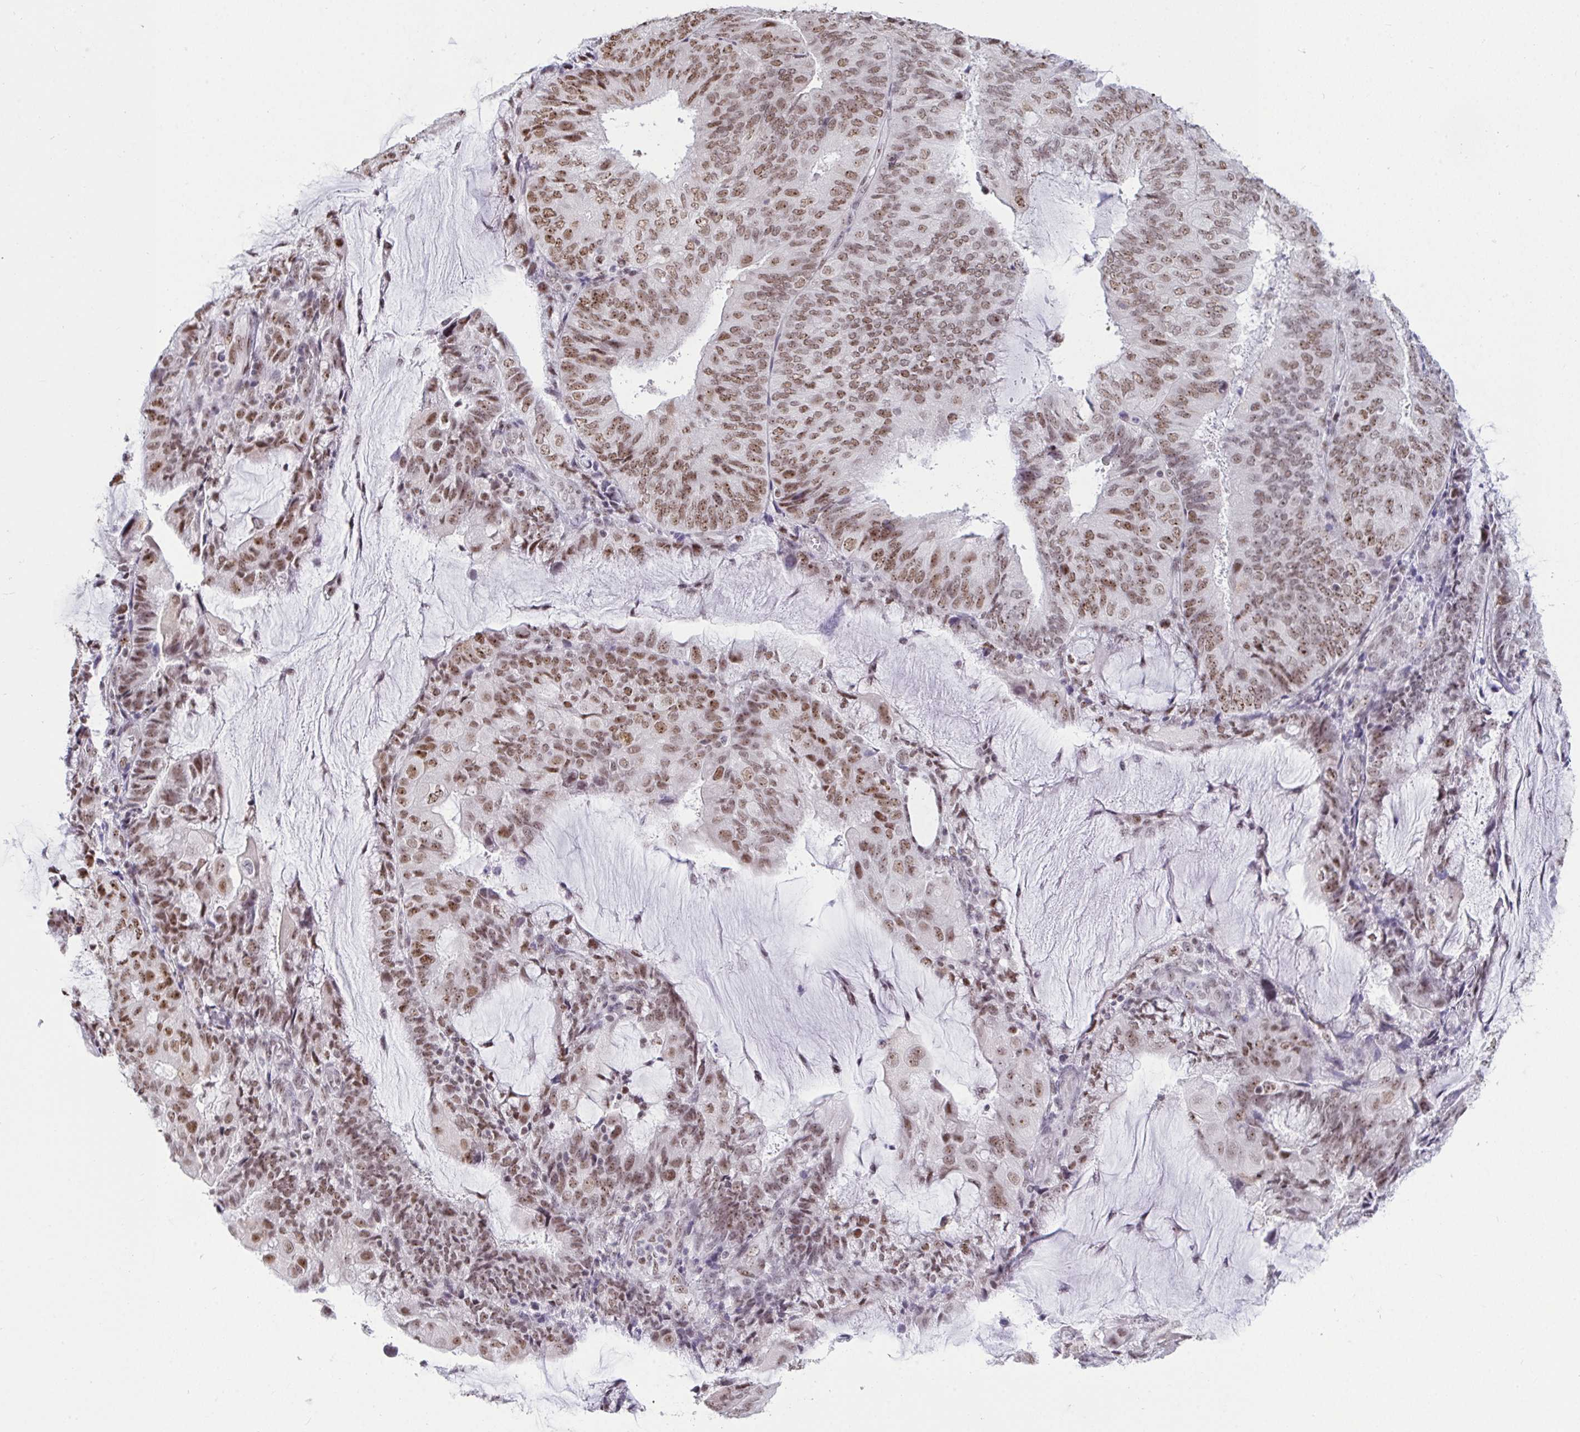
{"staining": {"intensity": "moderate", "quantity": ">75%", "location": "nuclear"}, "tissue": "endometrial cancer", "cell_type": "Tumor cells", "image_type": "cancer", "snomed": [{"axis": "morphology", "description": "Adenocarcinoma, NOS"}, {"axis": "topography", "description": "Endometrium"}], "caption": "Human endometrial adenocarcinoma stained for a protein (brown) shows moderate nuclear positive positivity in approximately >75% of tumor cells.", "gene": "SUPT16H", "patient": {"sex": "female", "age": 81}}